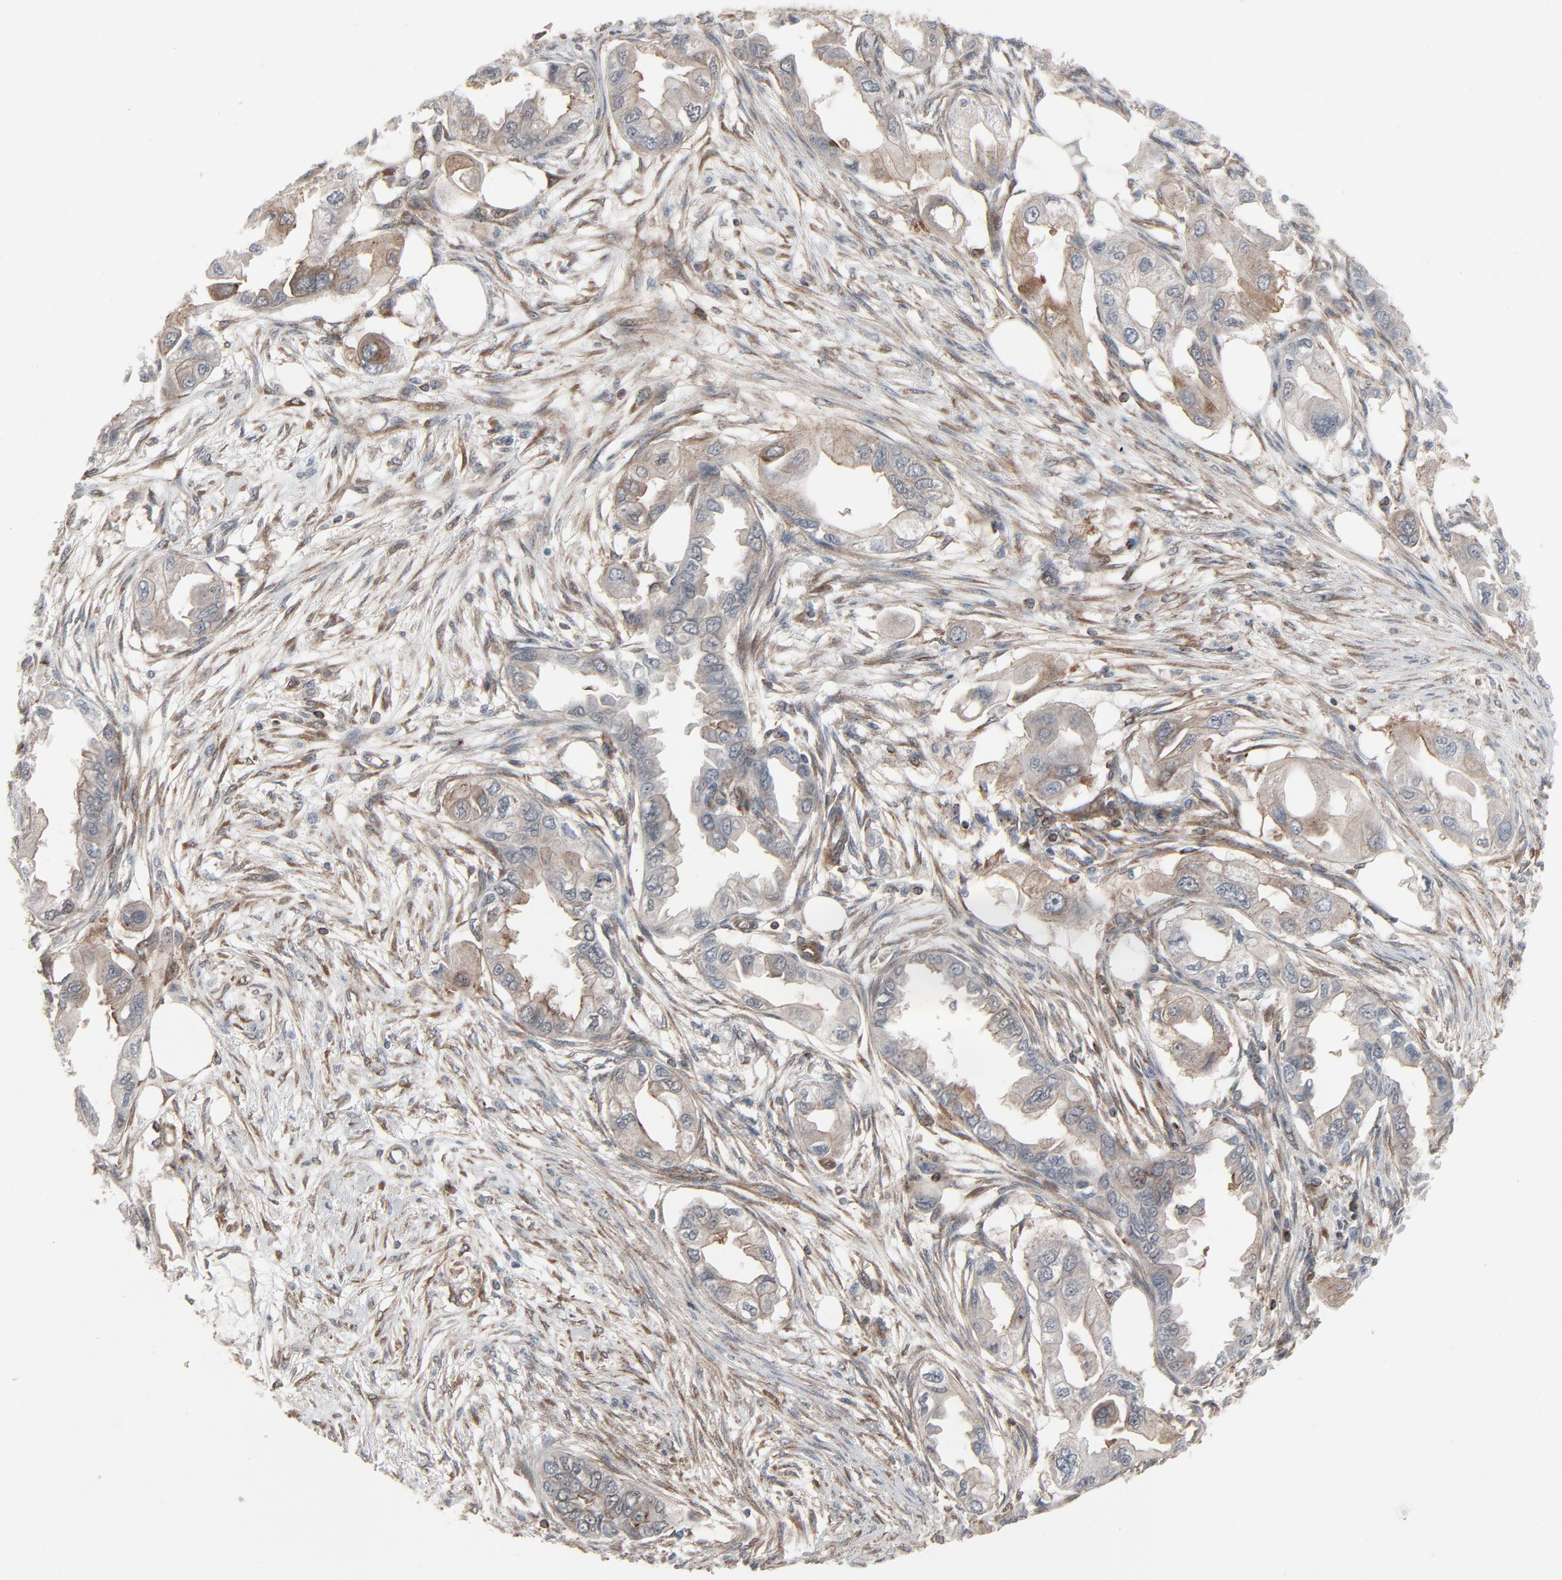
{"staining": {"intensity": "moderate", "quantity": "<25%", "location": "cytoplasmic/membranous"}, "tissue": "endometrial cancer", "cell_type": "Tumor cells", "image_type": "cancer", "snomed": [{"axis": "morphology", "description": "Adenocarcinoma, NOS"}, {"axis": "topography", "description": "Endometrium"}], "caption": "Moderate cytoplasmic/membranous staining for a protein is seen in approximately <25% of tumor cells of endometrial adenocarcinoma using IHC.", "gene": "OPTN", "patient": {"sex": "female", "age": 67}}